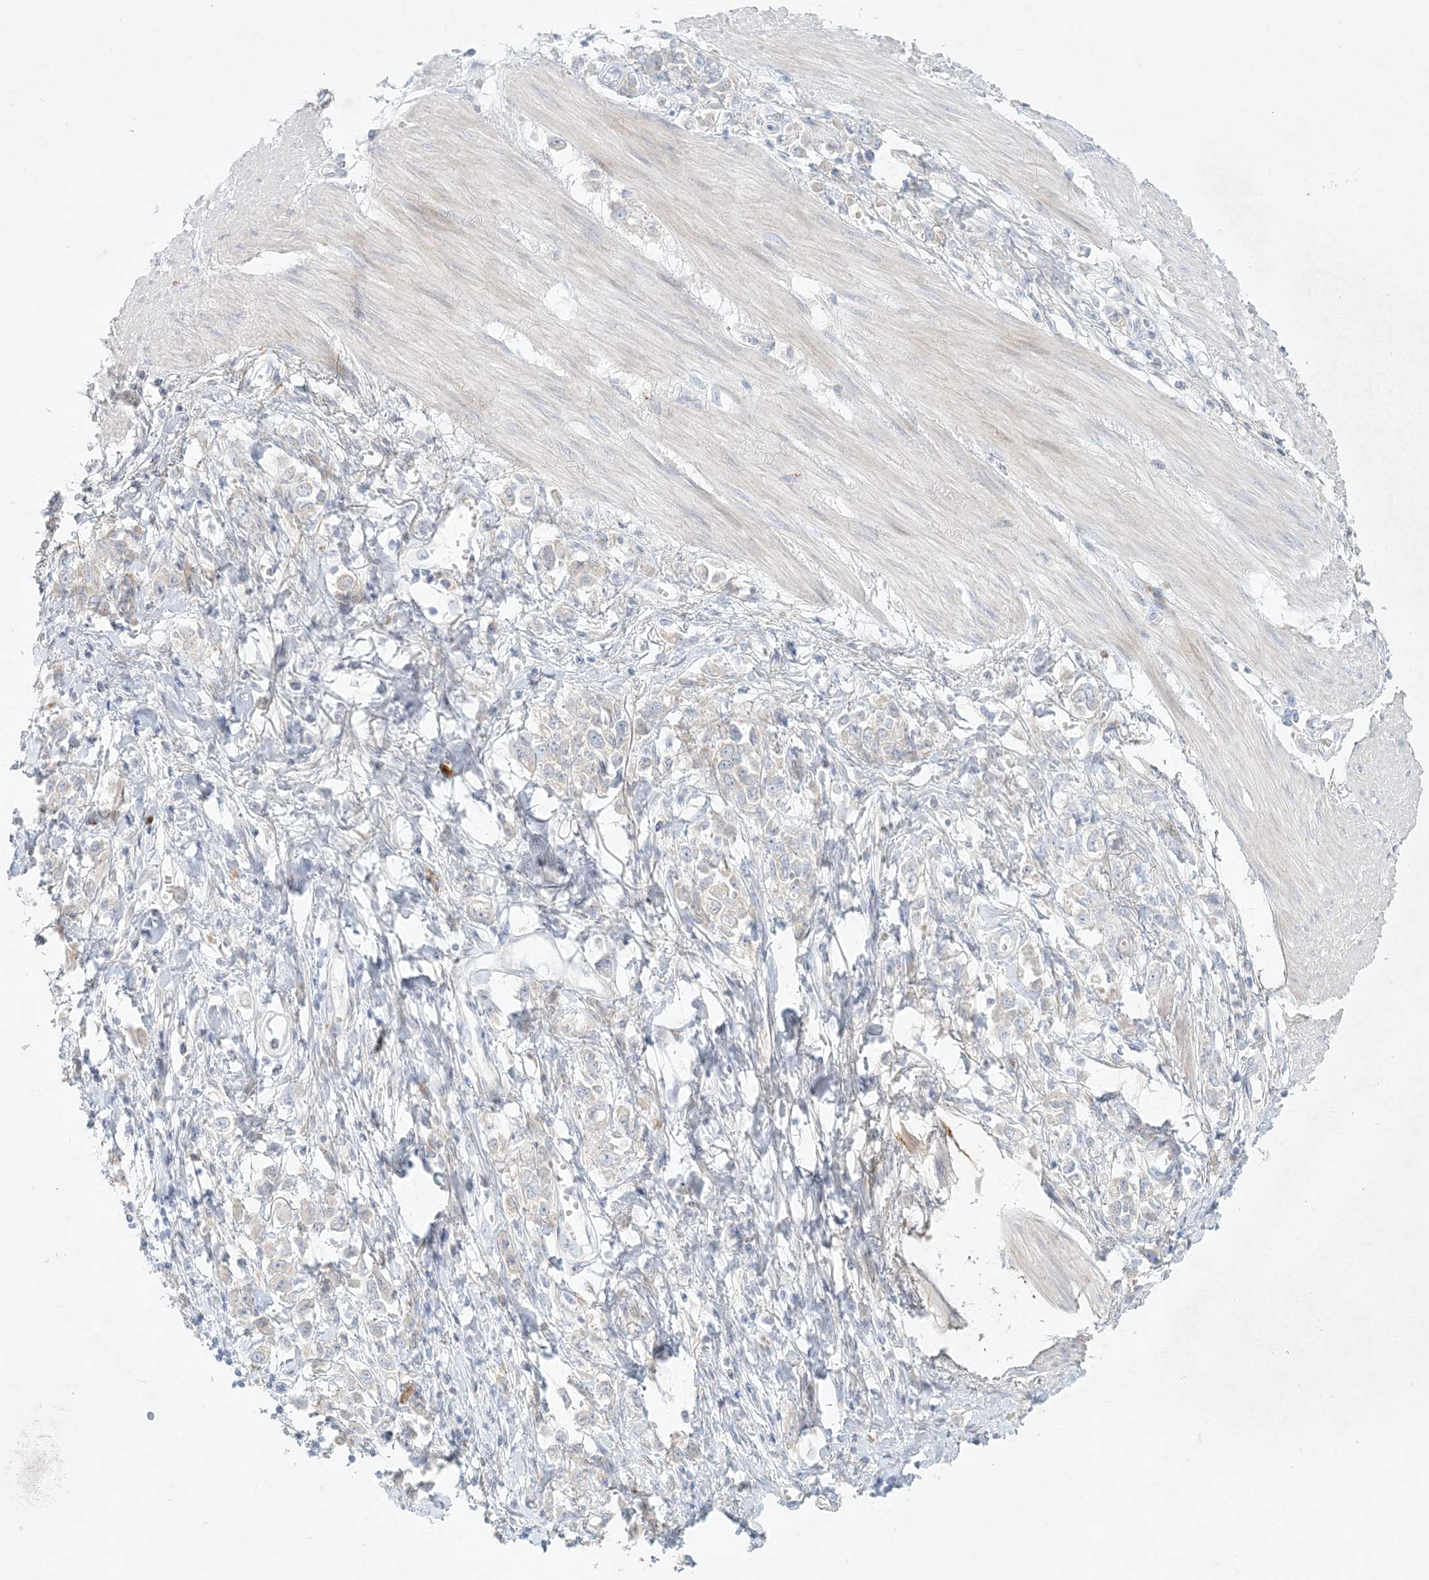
{"staining": {"intensity": "negative", "quantity": "none", "location": "none"}, "tissue": "stomach cancer", "cell_type": "Tumor cells", "image_type": "cancer", "snomed": [{"axis": "morphology", "description": "Adenocarcinoma, NOS"}, {"axis": "topography", "description": "Stomach"}], "caption": "IHC image of stomach adenocarcinoma stained for a protein (brown), which displays no staining in tumor cells.", "gene": "ZNF385D", "patient": {"sex": "female", "age": 76}}